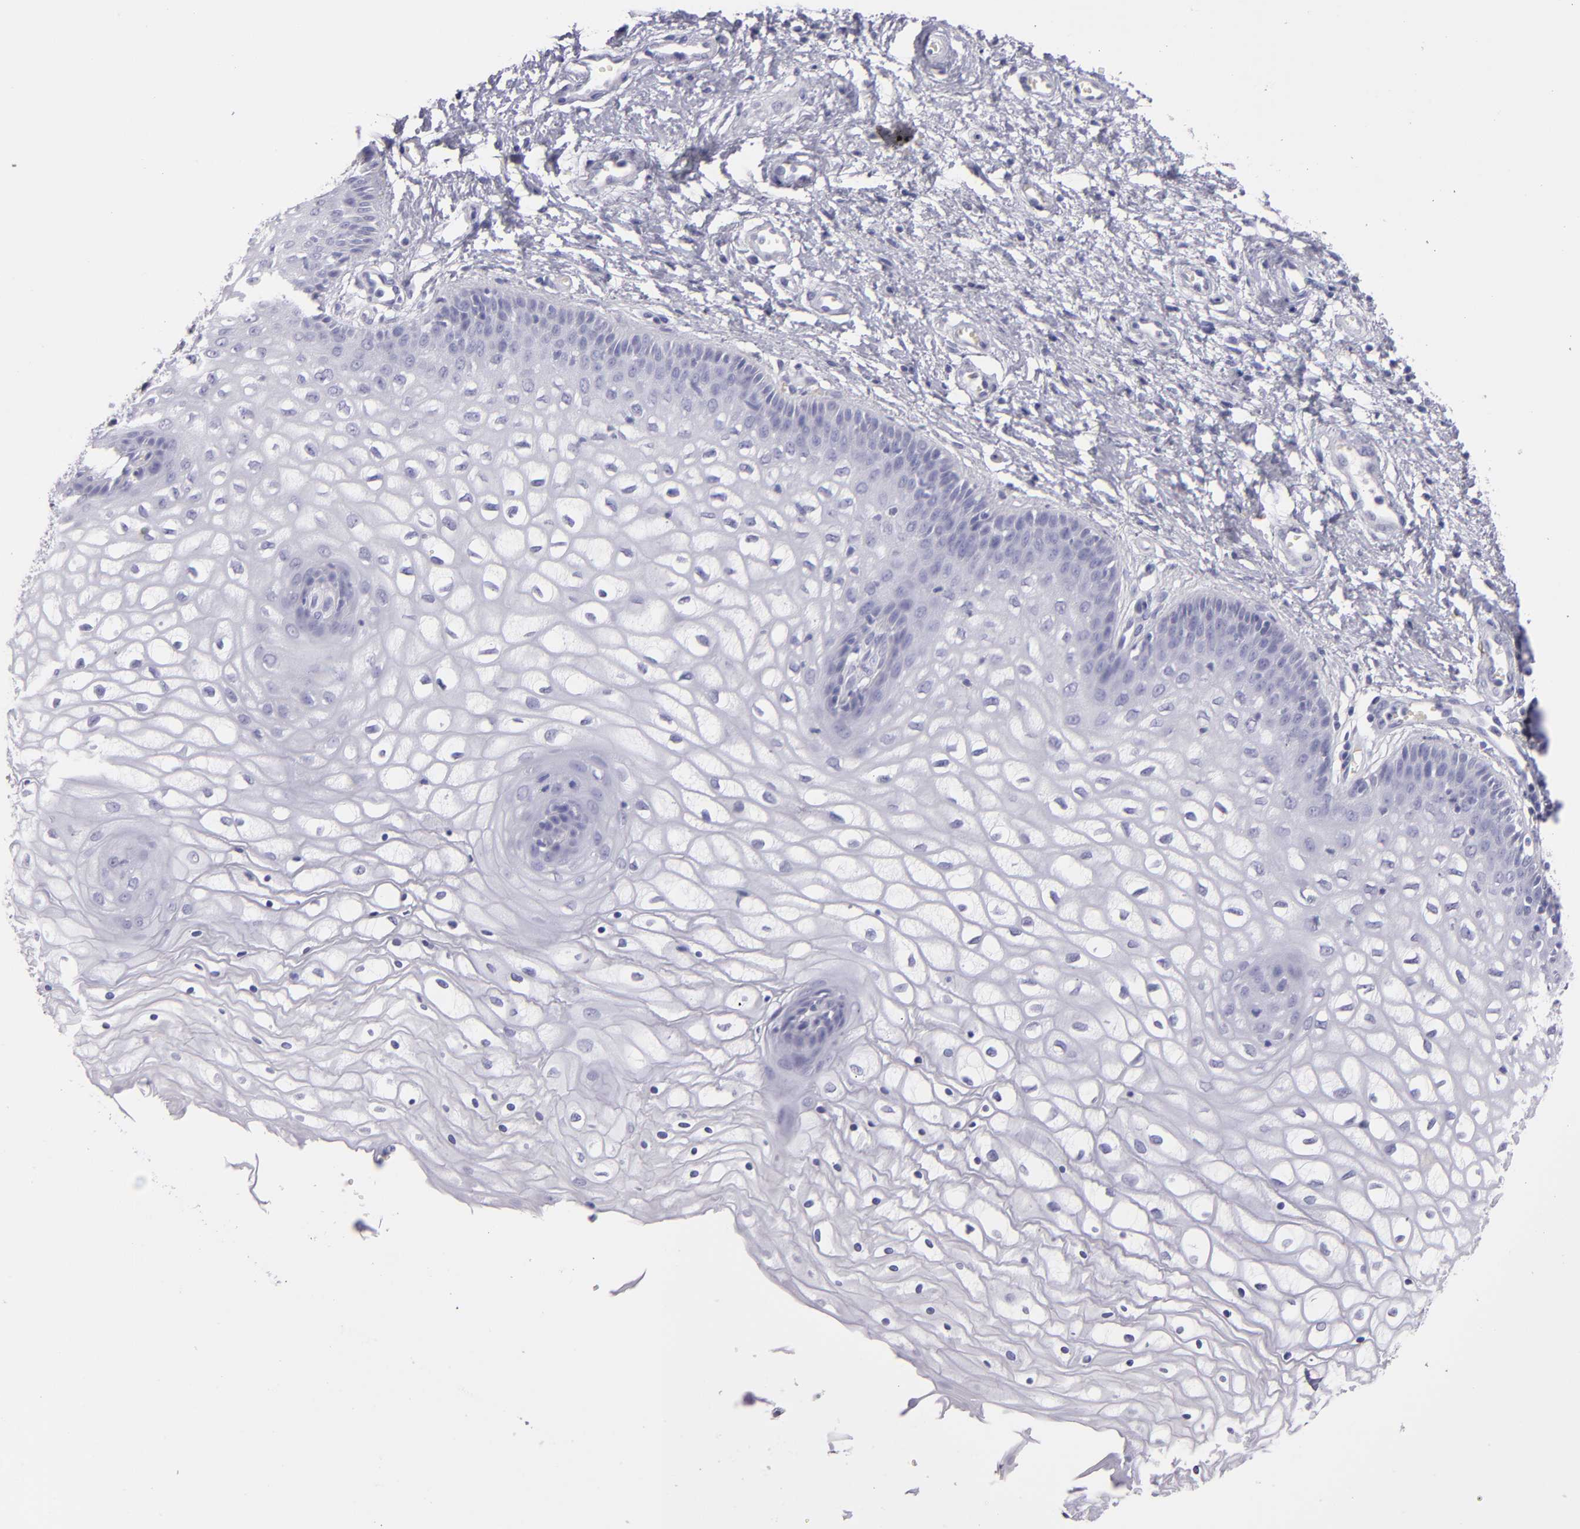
{"staining": {"intensity": "negative", "quantity": "none", "location": "none"}, "tissue": "vagina", "cell_type": "Squamous epithelial cells", "image_type": "normal", "snomed": [{"axis": "morphology", "description": "Normal tissue, NOS"}, {"axis": "topography", "description": "Vagina"}], "caption": "Immunohistochemical staining of unremarkable vagina exhibits no significant staining in squamous epithelial cells. The staining was performed using DAB to visualize the protein expression in brown, while the nuclei were stained in blue with hematoxylin (Magnification: 20x).", "gene": "CR2", "patient": {"sex": "female", "age": 34}}